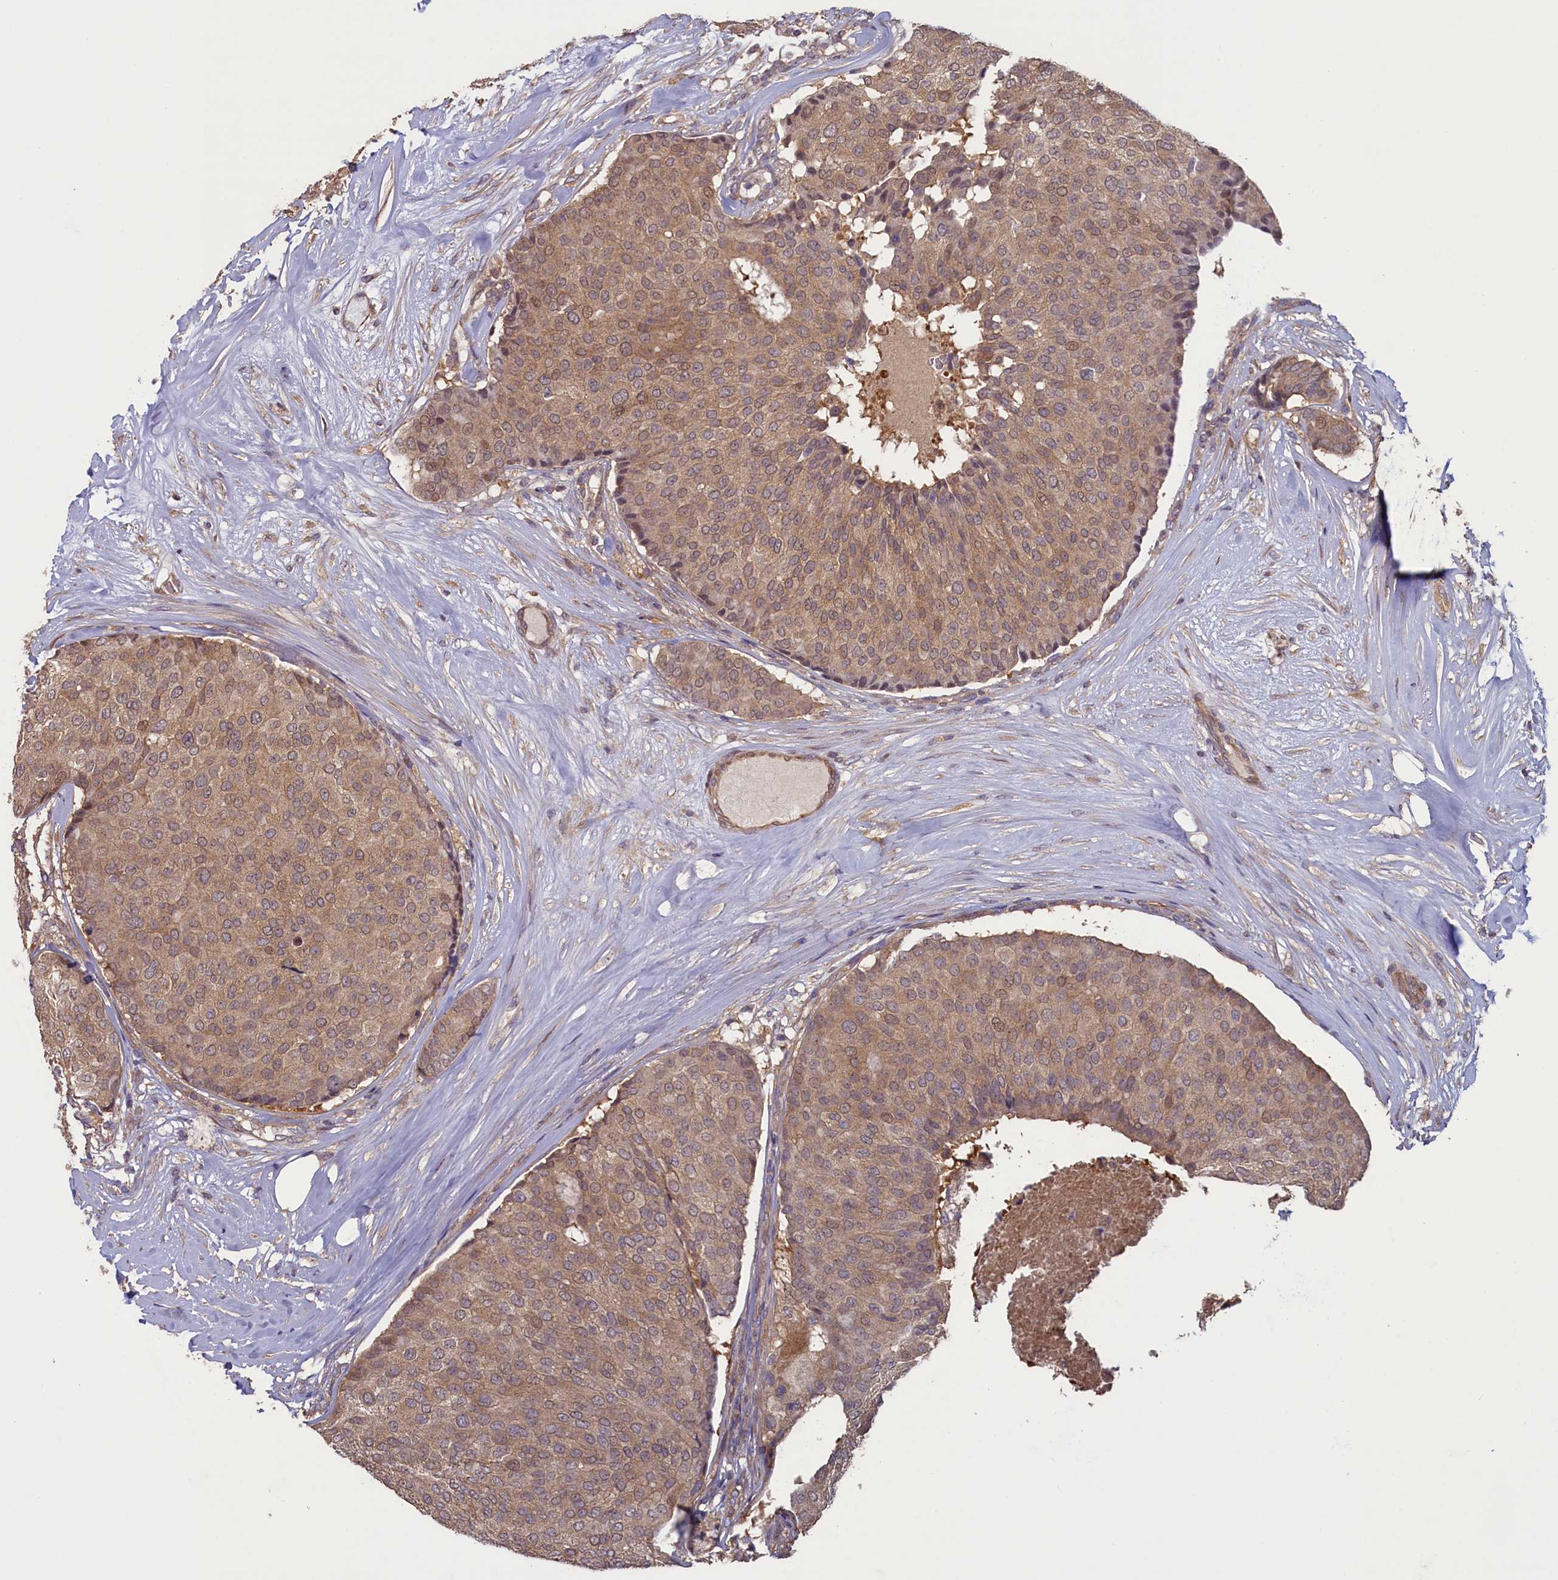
{"staining": {"intensity": "weak", "quantity": ">75%", "location": "cytoplasmic/membranous"}, "tissue": "breast cancer", "cell_type": "Tumor cells", "image_type": "cancer", "snomed": [{"axis": "morphology", "description": "Duct carcinoma"}, {"axis": "topography", "description": "Breast"}], "caption": "IHC histopathology image of breast cancer (infiltrating ductal carcinoma) stained for a protein (brown), which displays low levels of weak cytoplasmic/membranous positivity in approximately >75% of tumor cells.", "gene": "CIAO2B", "patient": {"sex": "female", "age": 75}}